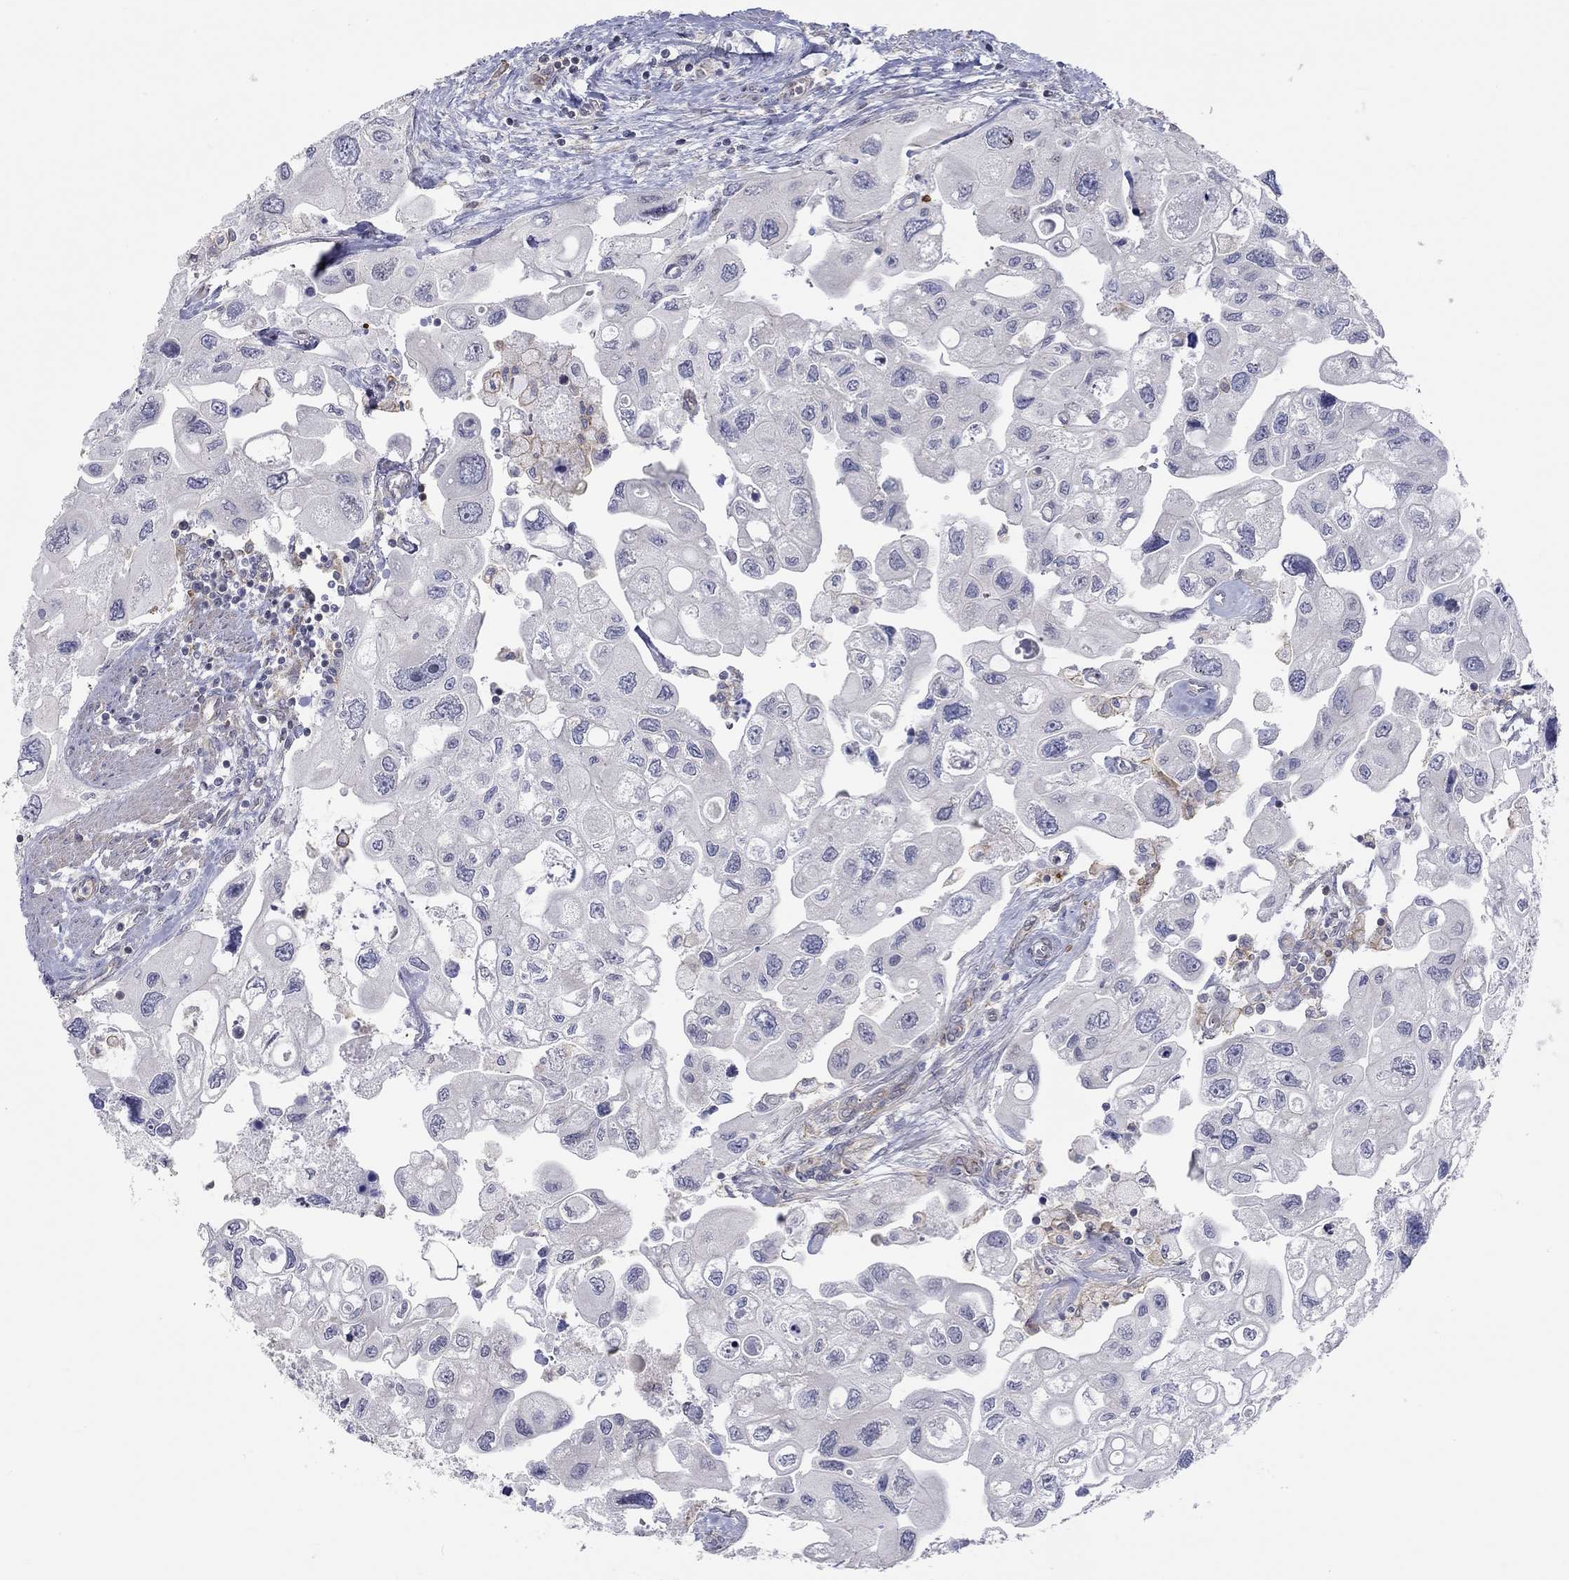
{"staining": {"intensity": "weak", "quantity": "<25%", "location": "cytoplasmic/membranous"}, "tissue": "urothelial cancer", "cell_type": "Tumor cells", "image_type": "cancer", "snomed": [{"axis": "morphology", "description": "Urothelial carcinoma, High grade"}, {"axis": "topography", "description": "Urinary bladder"}], "caption": "A histopathology image of human urothelial cancer is negative for staining in tumor cells.", "gene": "PCDHGA10", "patient": {"sex": "male", "age": 59}}